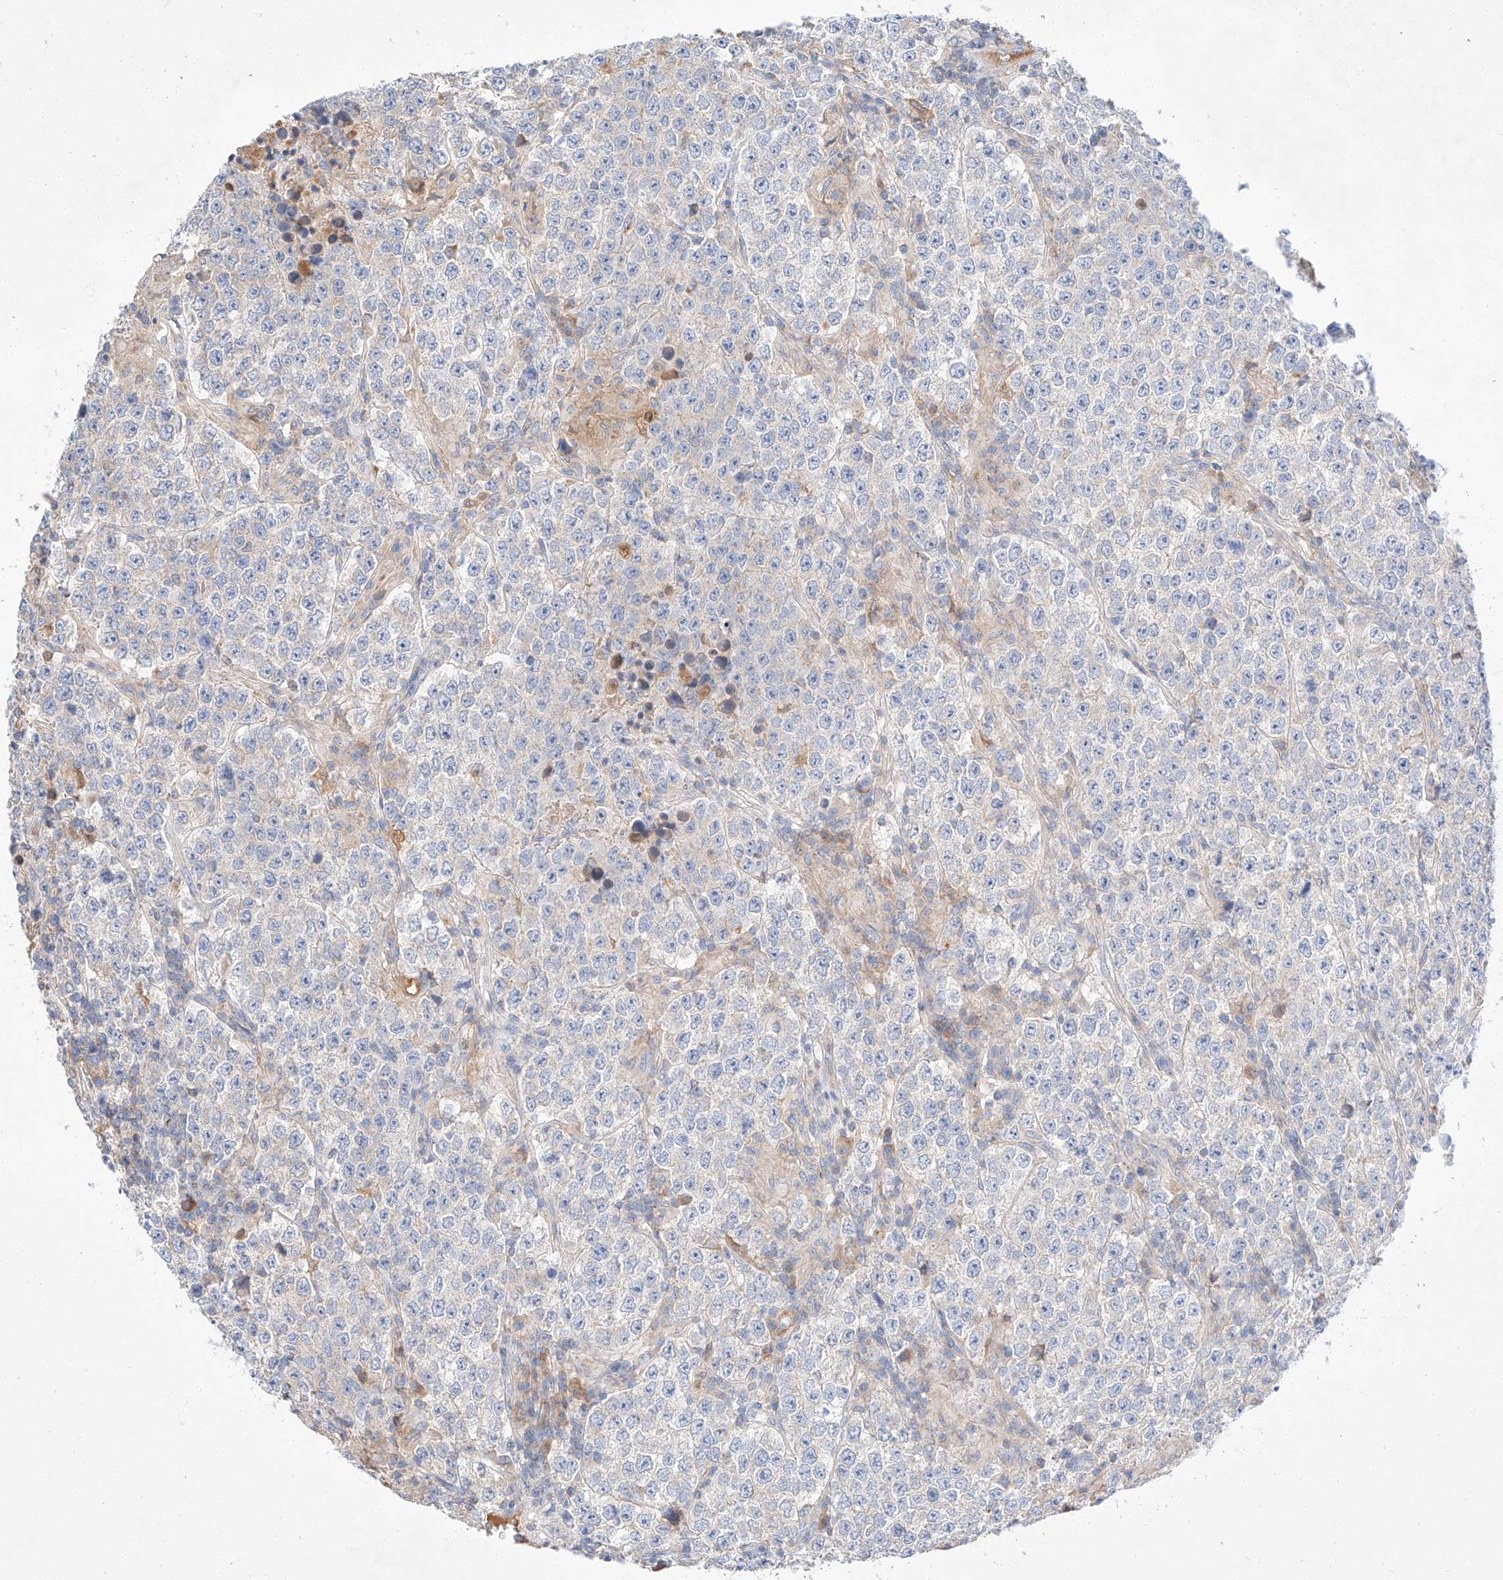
{"staining": {"intensity": "negative", "quantity": "none", "location": "none"}, "tissue": "testis cancer", "cell_type": "Tumor cells", "image_type": "cancer", "snomed": [{"axis": "morphology", "description": "Normal tissue, NOS"}, {"axis": "morphology", "description": "Urothelial carcinoma, High grade"}, {"axis": "morphology", "description": "Seminoma, NOS"}, {"axis": "morphology", "description": "Carcinoma, Embryonal, NOS"}, {"axis": "topography", "description": "Urinary bladder"}, {"axis": "topography", "description": "Testis"}], "caption": "IHC of urothelial carcinoma (high-grade) (testis) shows no staining in tumor cells.", "gene": "C6orf118", "patient": {"sex": "male", "age": 41}}